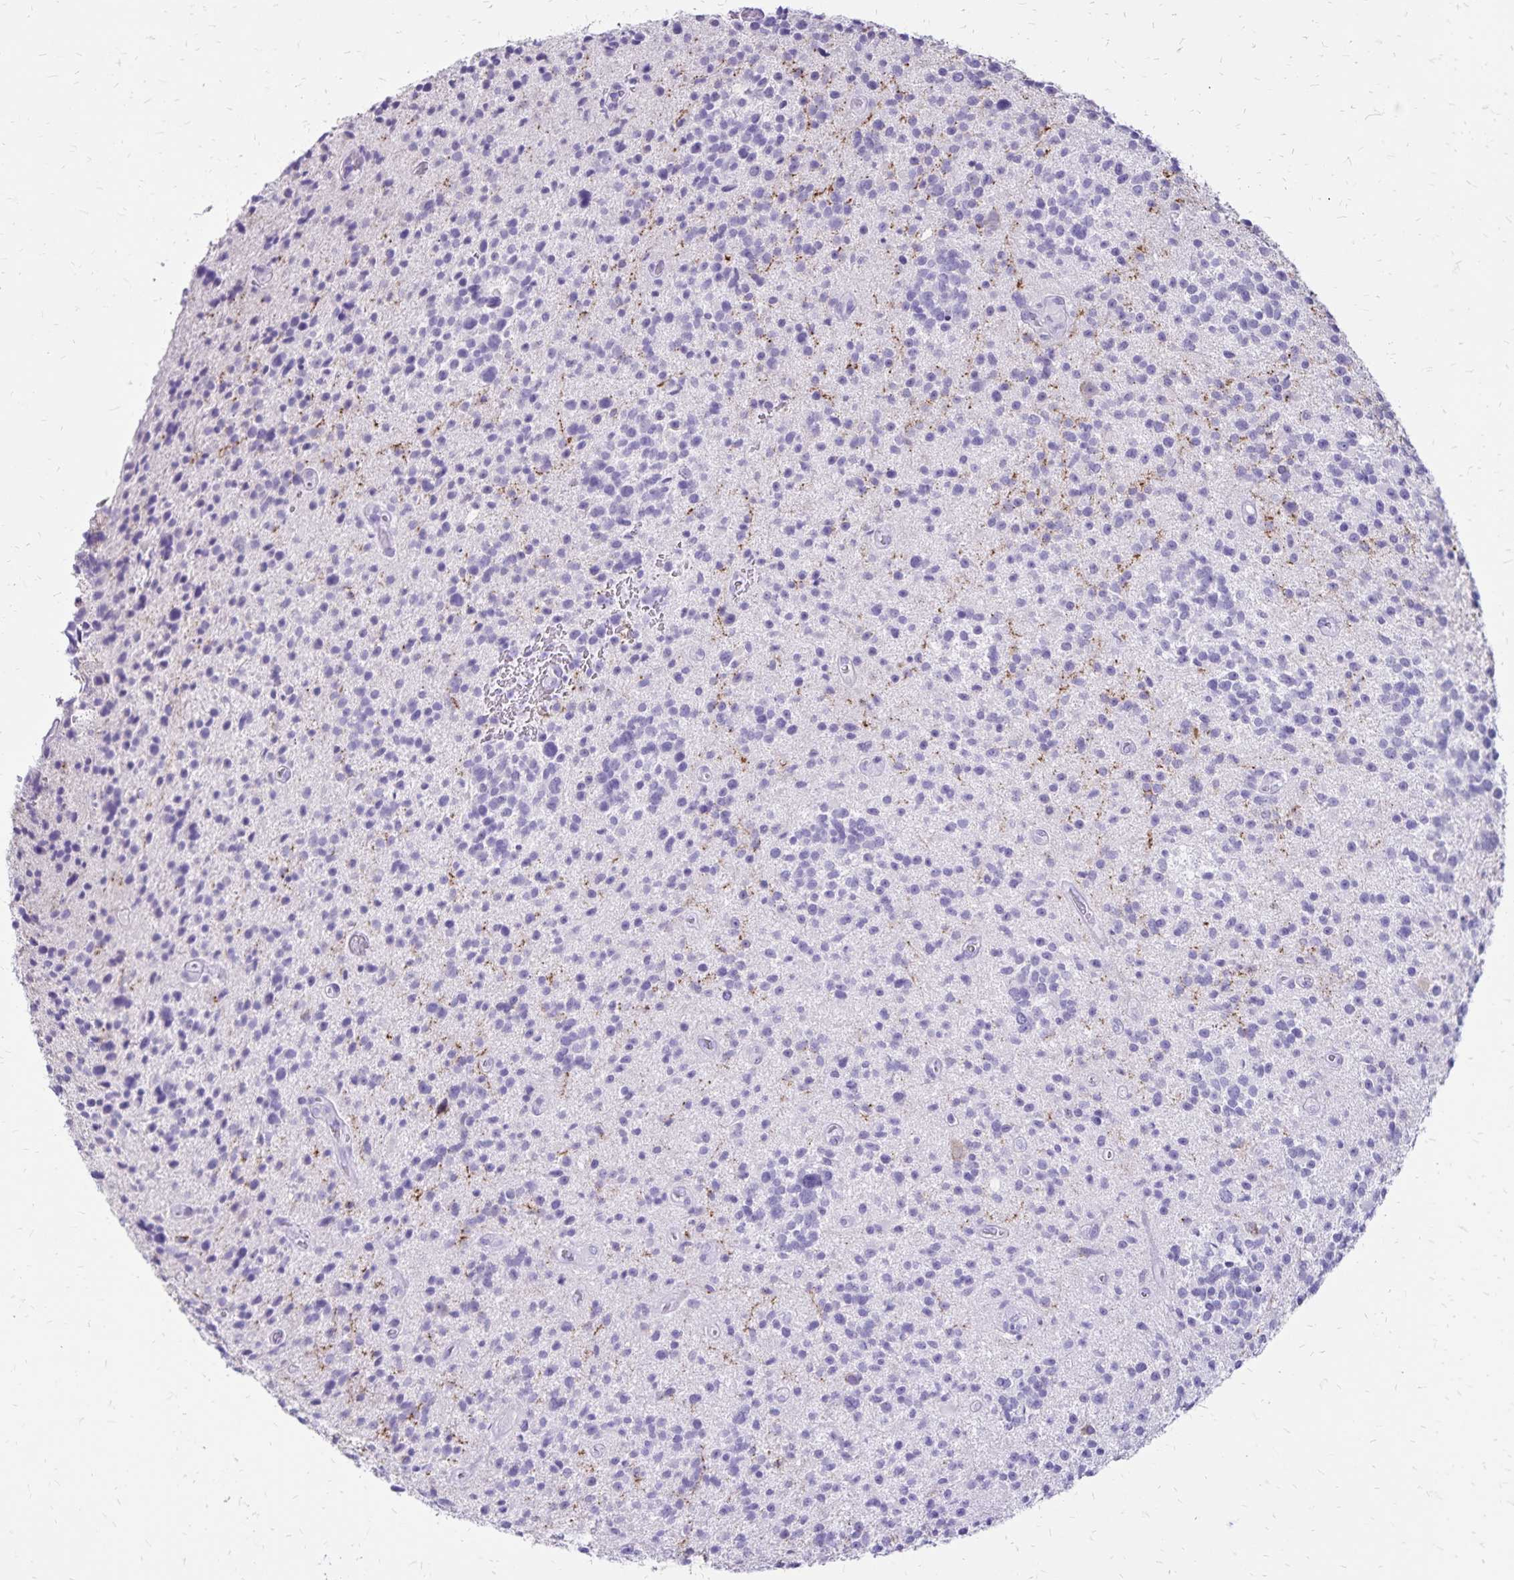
{"staining": {"intensity": "negative", "quantity": "none", "location": "none"}, "tissue": "glioma", "cell_type": "Tumor cells", "image_type": "cancer", "snomed": [{"axis": "morphology", "description": "Glioma, malignant, High grade"}, {"axis": "topography", "description": "Brain"}], "caption": "Protein analysis of high-grade glioma (malignant) demonstrates no significant positivity in tumor cells.", "gene": "SH3GL3", "patient": {"sex": "male", "age": 29}}